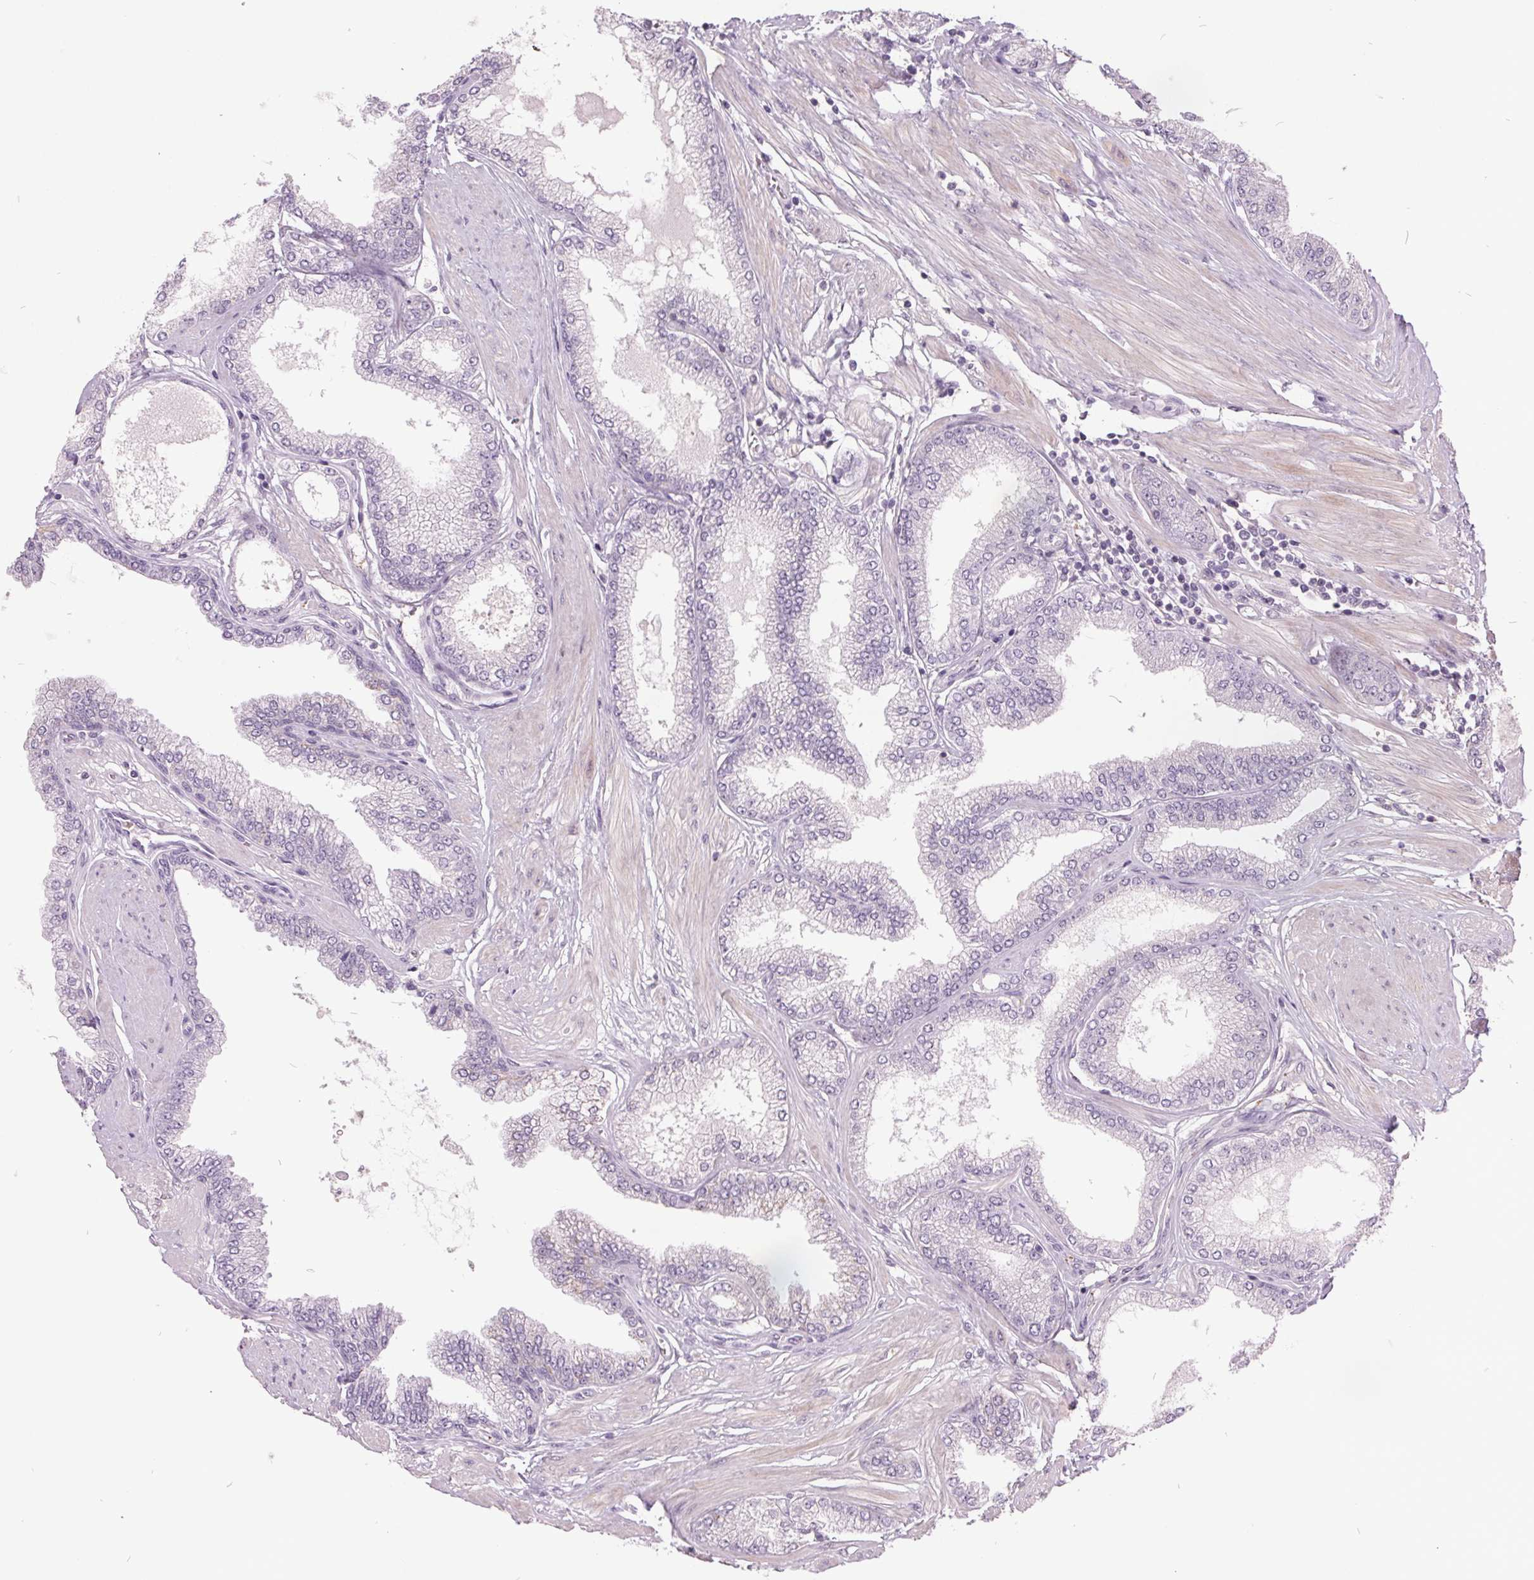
{"staining": {"intensity": "negative", "quantity": "none", "location": "none"}, "tissue": "prostate cancer", "cell_type": "Tumor cells", "image_type": "cancer", "snomed": [{"axis": "morphology", "description": "Adenocarcinoma, Low grade"}, {"axis": "topography", "description": "Prostate"}], "caption": "Immunohistochemistry photomicrograph of prostate adenocarcinoma (low-grade) stained for a protein (brown), which displays no positivity in tumor cells.", "gene": "C2orf16", "patient": {"sex": "male", "age": 55}}